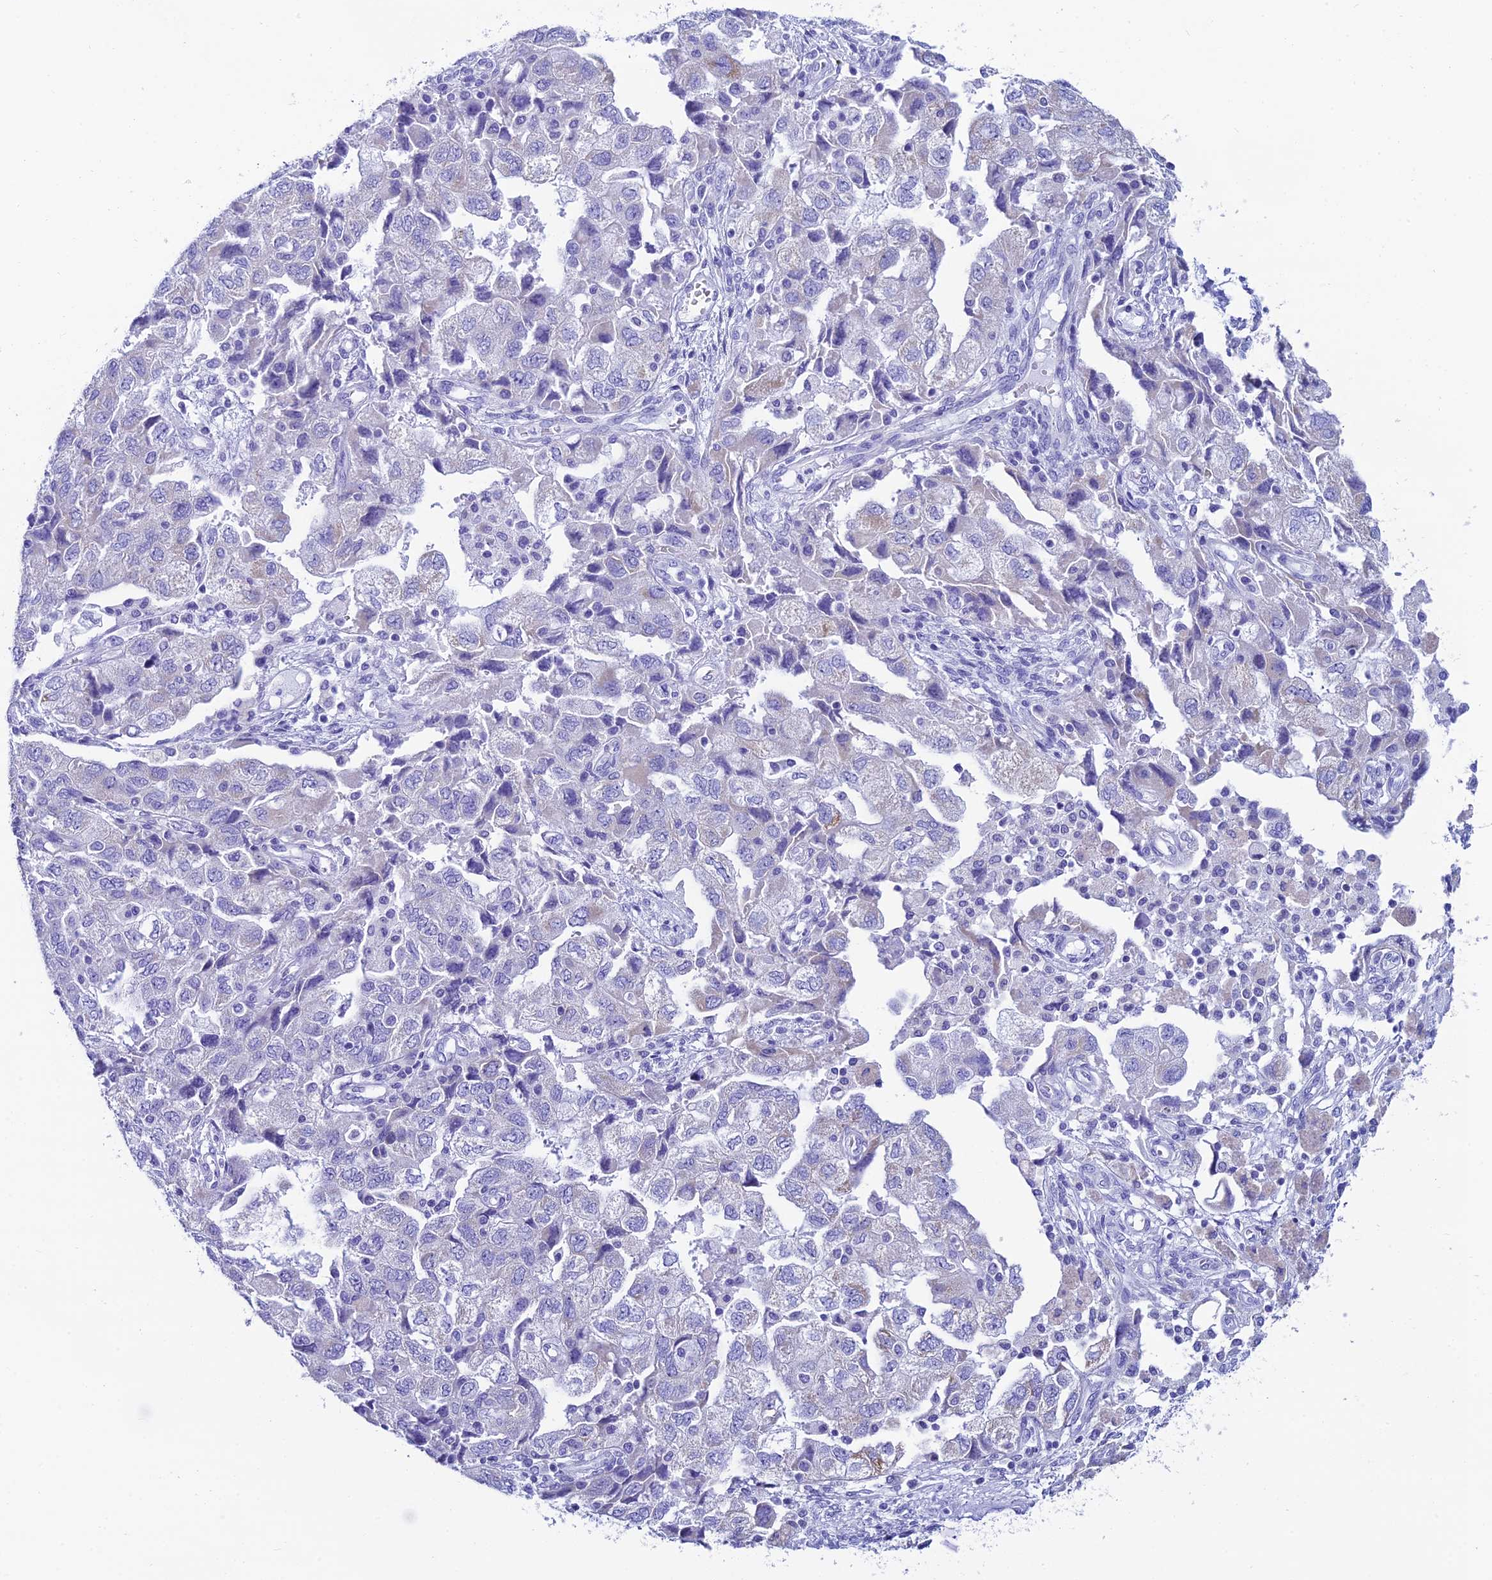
{"staining": {"intensity": "negative", "quantity": "none", "location": "none"}, "tissue": "ovarian cancer", "cell_type": "Tumor cells", "image_type": "cancer", "snomed": [{"axis": "morphology", "description": "Carcinoma, NOS"}, {"axis": "morphology", "description": "Cystadenocarcinoma, serous, NOS"}, {"axis": "topography", "description": "Ovary"}], "caption": "The immunohistochemistry histopathology image has no significant staining in tumor cells of ovarian serous cystadenocarcinoma tissue. (DAB IHC with hematoxylin counter stain).", "gene": "REEP4", "patient": {"sex": "female", "age": 69}}